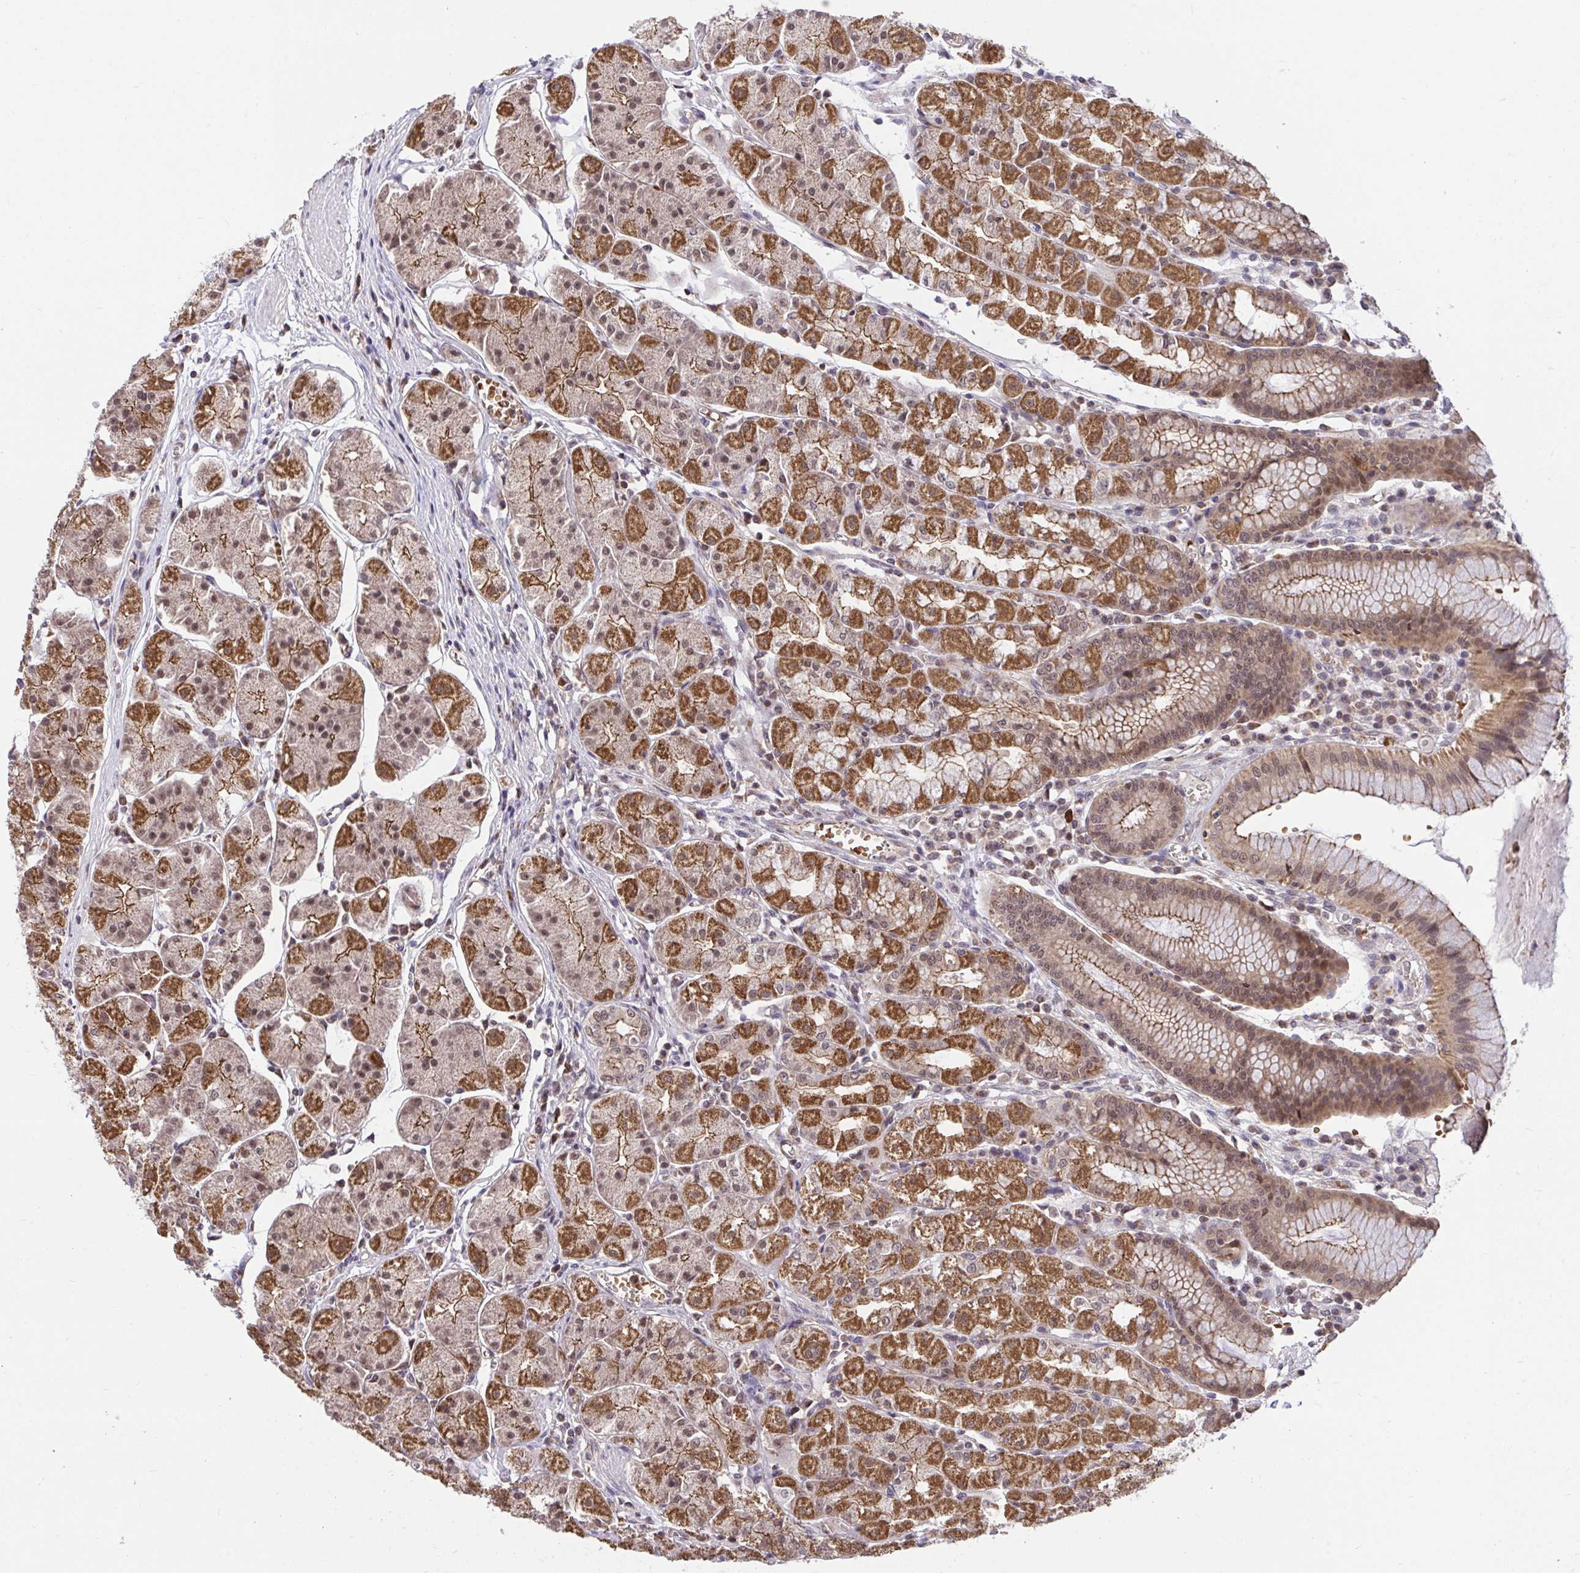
{"staining": {"intensity": "moderate", "quantity": ">75%", "location": "cytoplasmic/membranous"}, "tissue": "stomach", "cell_type": "Glandular cells", "image_type": "normal", "snomed": [{"axis": "morphology", "description": "Normal tissue, NOS"}, {"axis": "topography", "description": "Stomach"}], "caption": "Stomach stained with immunohistochemistry reveals moderate cytoplasmic/membranous staining in approximately >75% of glandular cells.", "gene": "PPP1CA", "patient": {"sex": "male", "age": 55}}